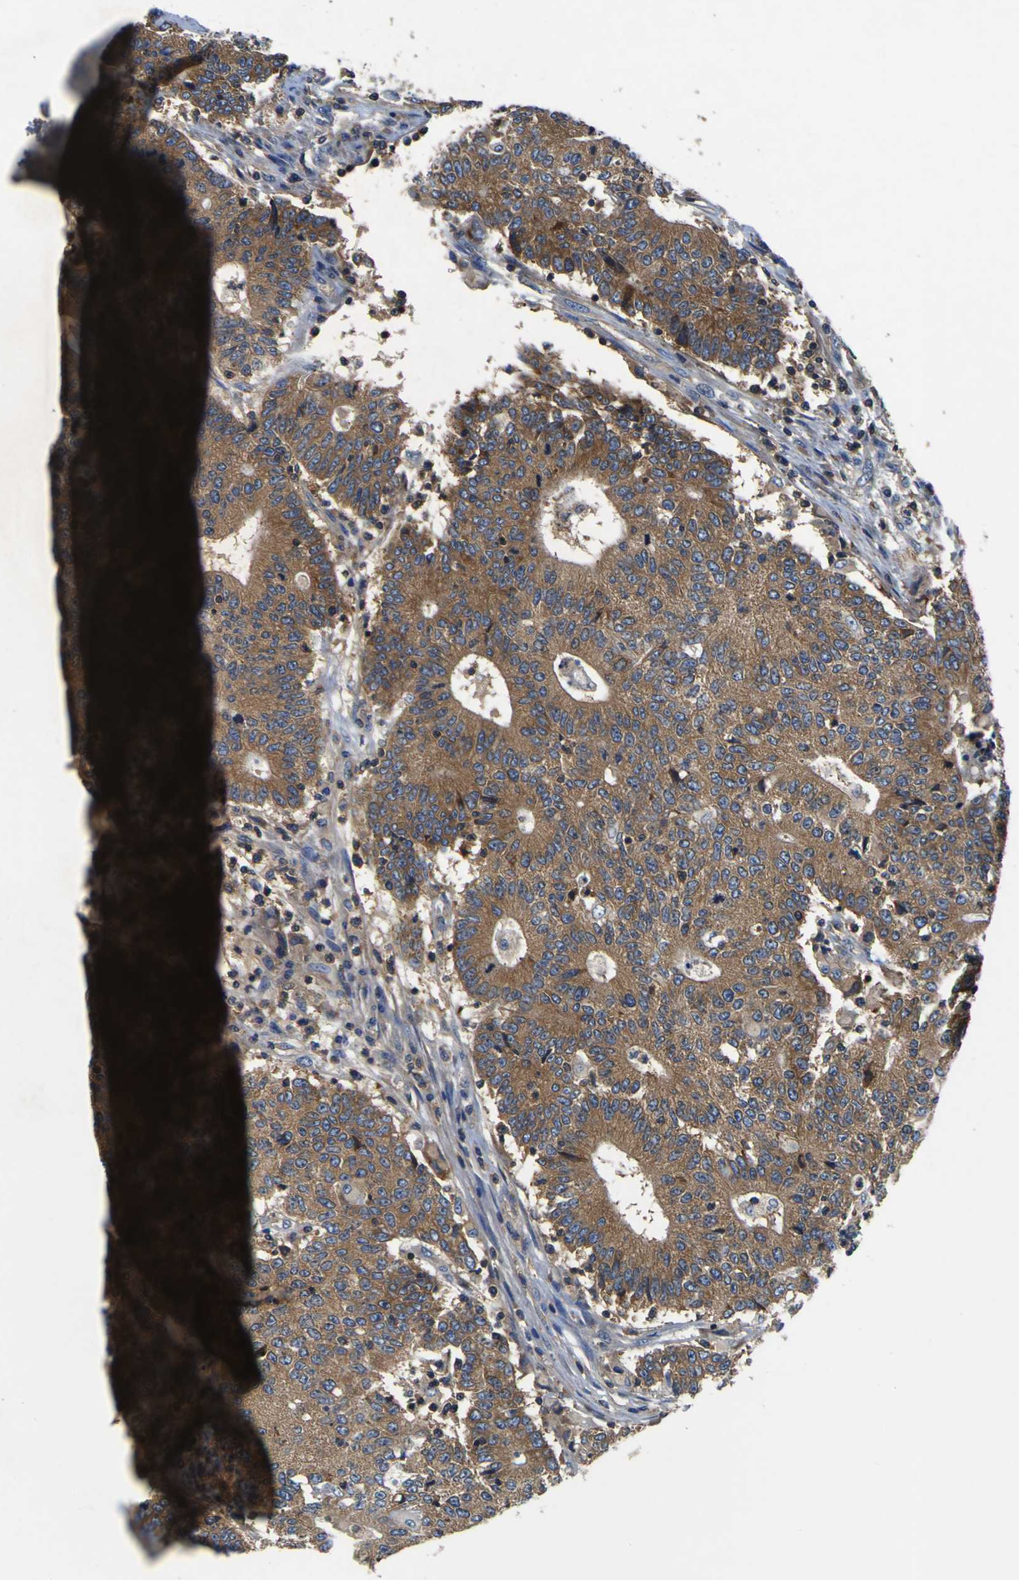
{"staining": {"intensity": "moderate", "quantity": ">75%", "location": "cytoplasmic/membranous"}, "tissue": "colorectal cancer", "cell_type": "Tumor cells", "image_type": "cancer", "snomed": [{"axis": "morphology", "description": "Normal tissue, NOS"}, {"axis": "morphology", "description": "Adenocarcinoma, NOS"}, {"axis": "topography", "description": "Colon"}], "caption": "Immunohistochemical staining of human colorectal cancer shows medium levels of moderate cytoplasmic/membranous staining in approximately >75% of tumor cells. (DAB (3,3'-diaminobenzidine) = brown stain, brightfield microscopy at high magnification).", "gene": "CNR2", "patient": {"sex": "female", "age": 75}}